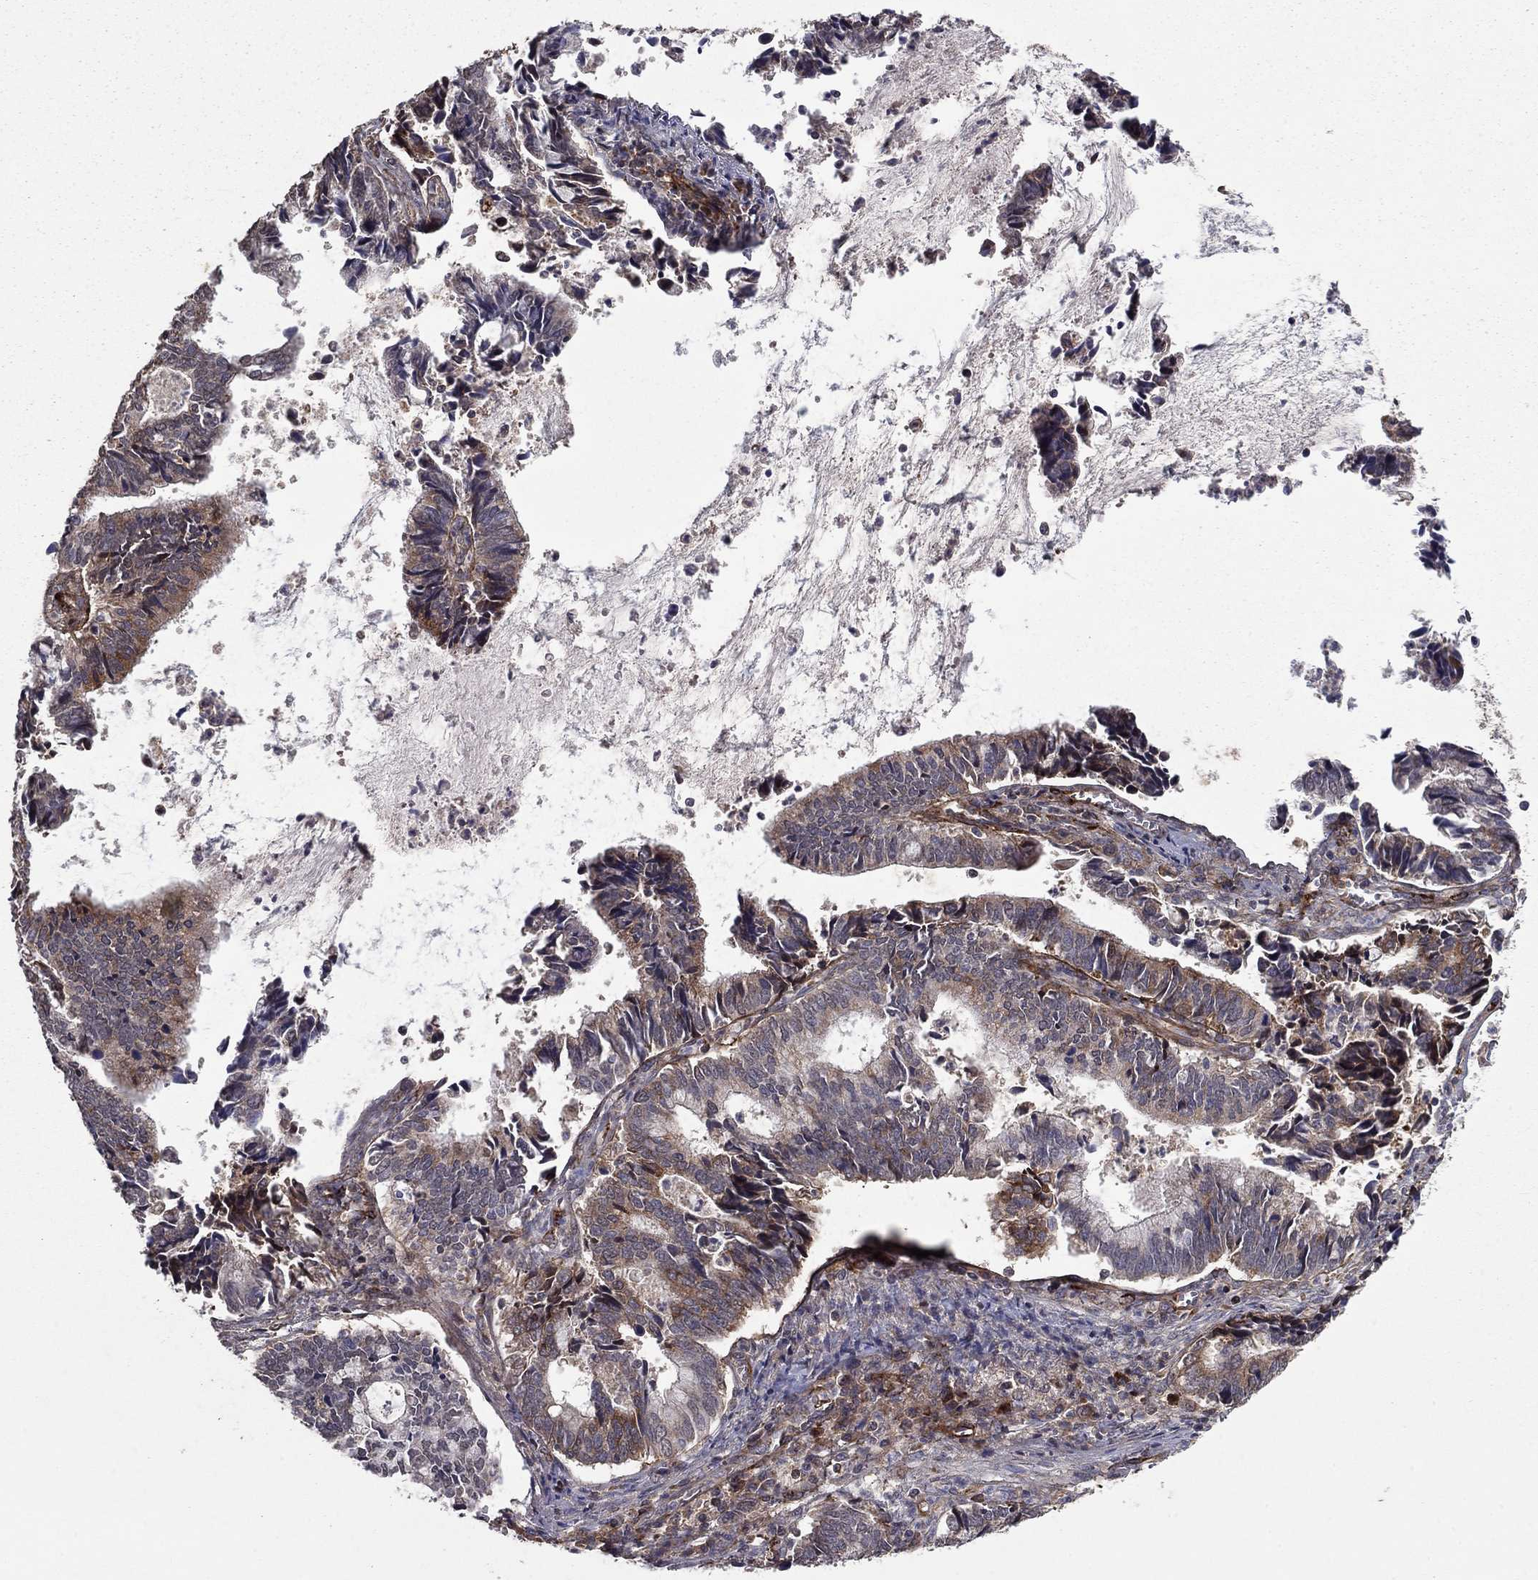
{"staining": {"intensity": "weak", "quantity": "<25%", "location": "cytoplasmic/membranous"}, "tissue": "cervical cancer", "cell_type": "Tumor cells", "image_type": "cancer", "snomed": [{"axis": "morphology", "description": "Adenocarcinoma, NOS"}, {"axis": "topography", "description": "Cervix"}], "caption": "Tumor cells are negative for brown protein staining in cervical cancer (adenocarcinoma). The staining is performed using DAB (3,3'-diaminobenzidine) brown chromogen with nuclei counter-stained in using hematoxylin.", "gene": "COL18A1", "patient": {"sex": "female", "age": 42}}